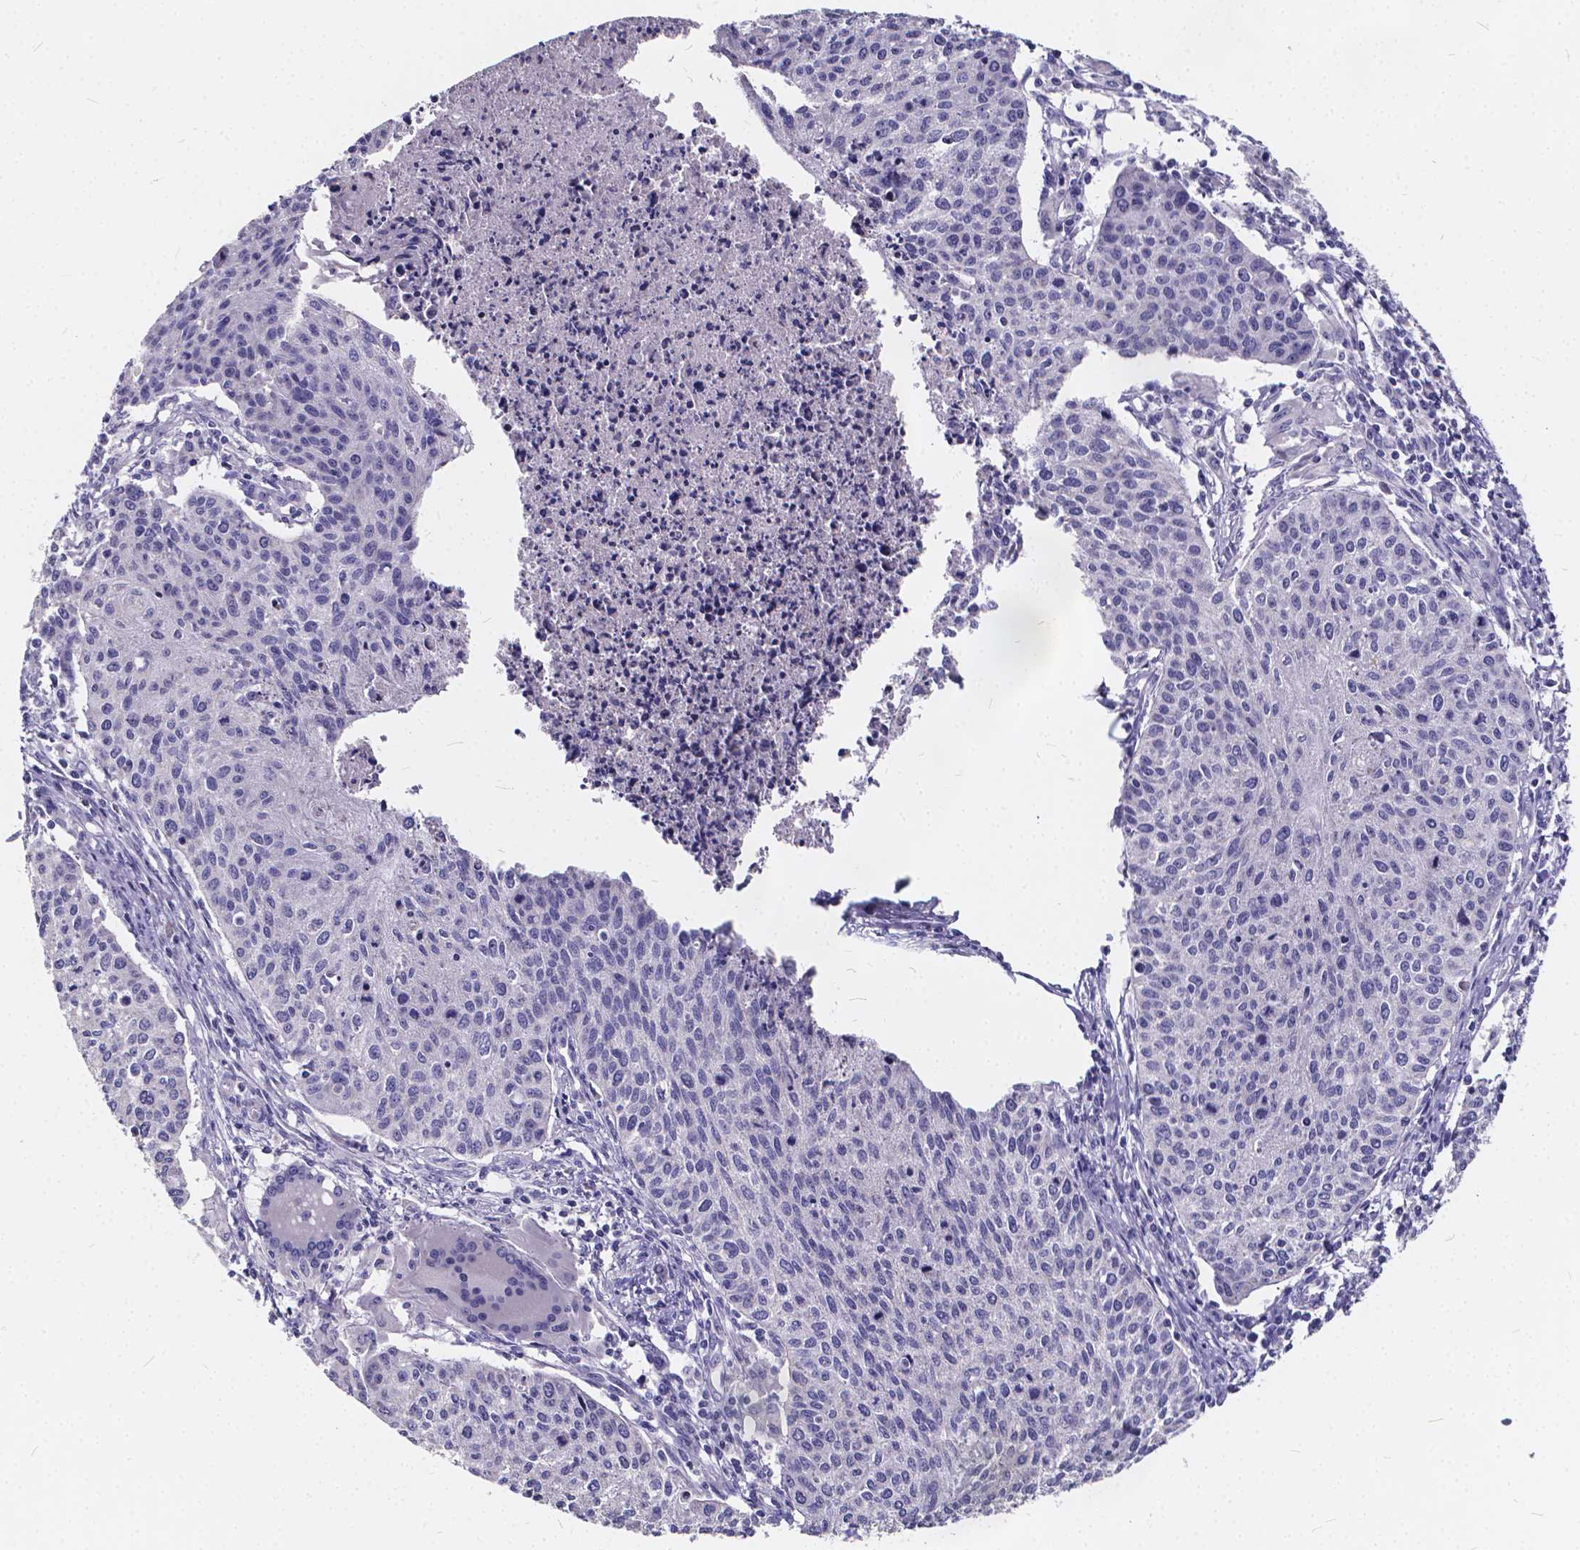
{"staining": {"intensity": "negative", "quantity": "none", "location": "none"}, "tissue": "cervical cancer", "cell_type": "Tumor cells", "image_type": "cancer", "snomed": [{"axis": "morphology", "description": "Squamous cell carcinoma, NOS"}, {"axis": "topography", "description": "Cervix"}], "caption": "Photomicrograph shows no protein positivity in tumor cells of cervical cancer tissue. The staining is performed using DAB brown chromogen with nuclei counter-stained in using hematoxylin.", "gene": "SPEF2", "patient": {"sex": "female", "age": 38}}